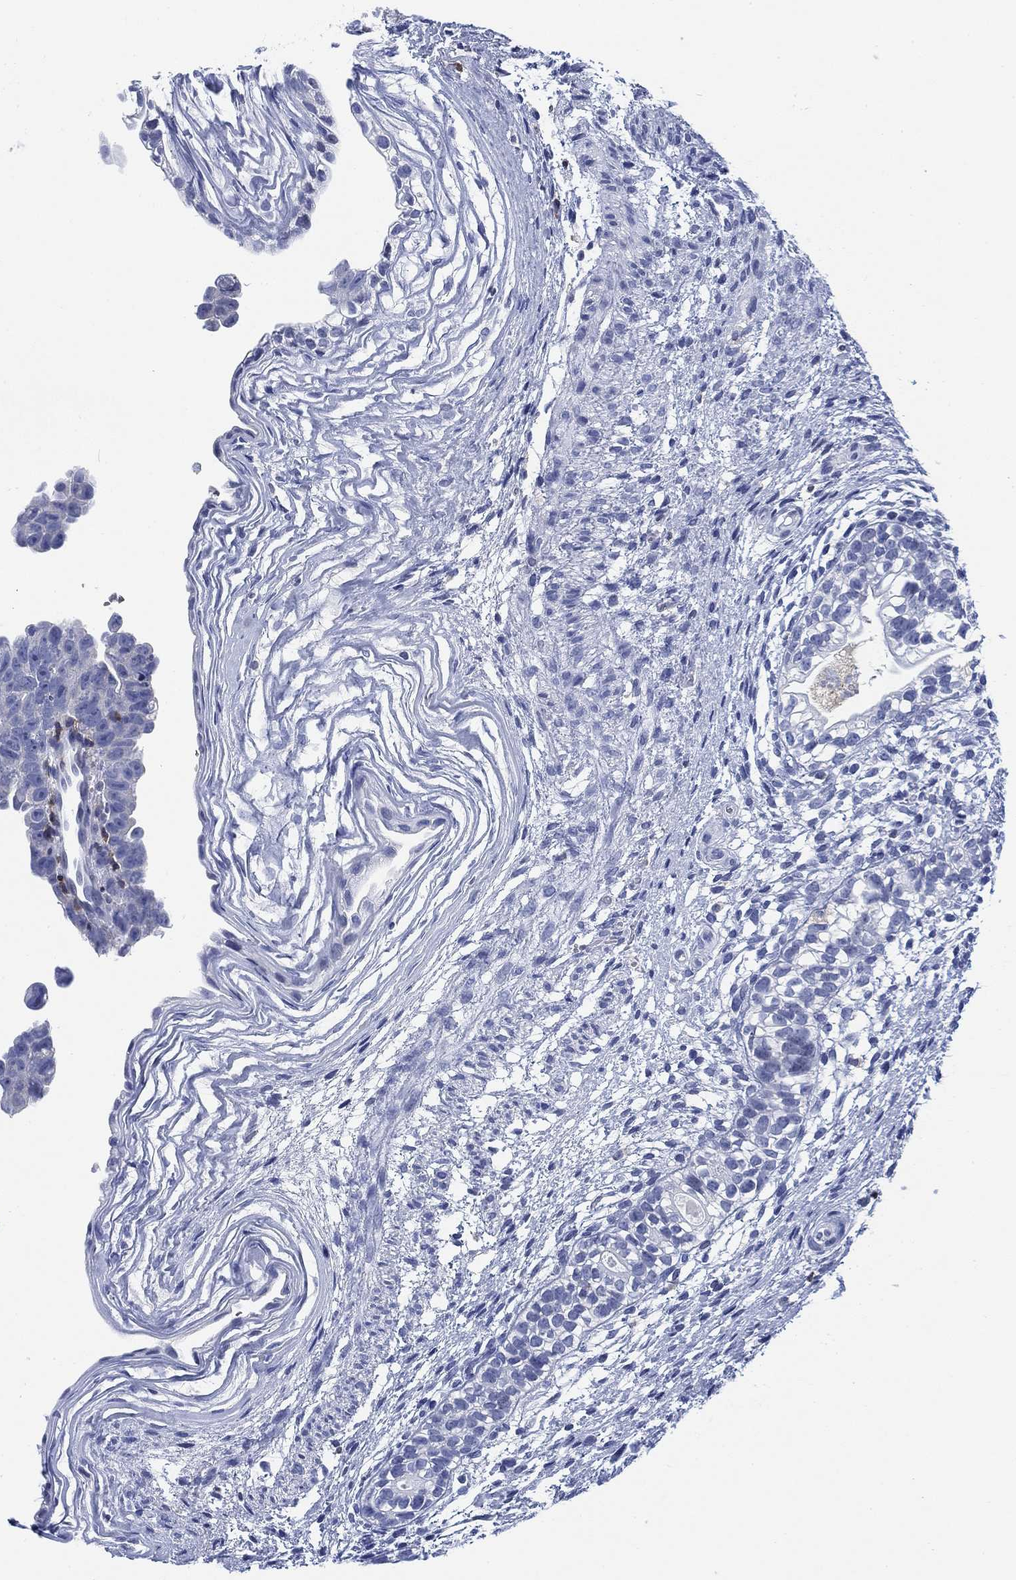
{"staining": {"intensity": "negative", "quantity": "none", "location": "none"}, "tissue": "testis cancer", "cell_type": "Tumor cells", "image_type": "cancer", "snomed": [{"axis": "morphology", "description": "Normal tissue, NOS"}, {"axis": "morphology", "description": "Carcinoma, Embryonal, NOS"}, {"axis": "topography", "description": "Testis"}, {"axis": "topography", "description": "Epididymis"}], "caption": "Human embryonal carcinoma (testis) stained for a protein using immunohistochemistry exhibits no staining in tumor cells.", "gene": "FYB1", "patient": {"sex": "male", "age": 24}}